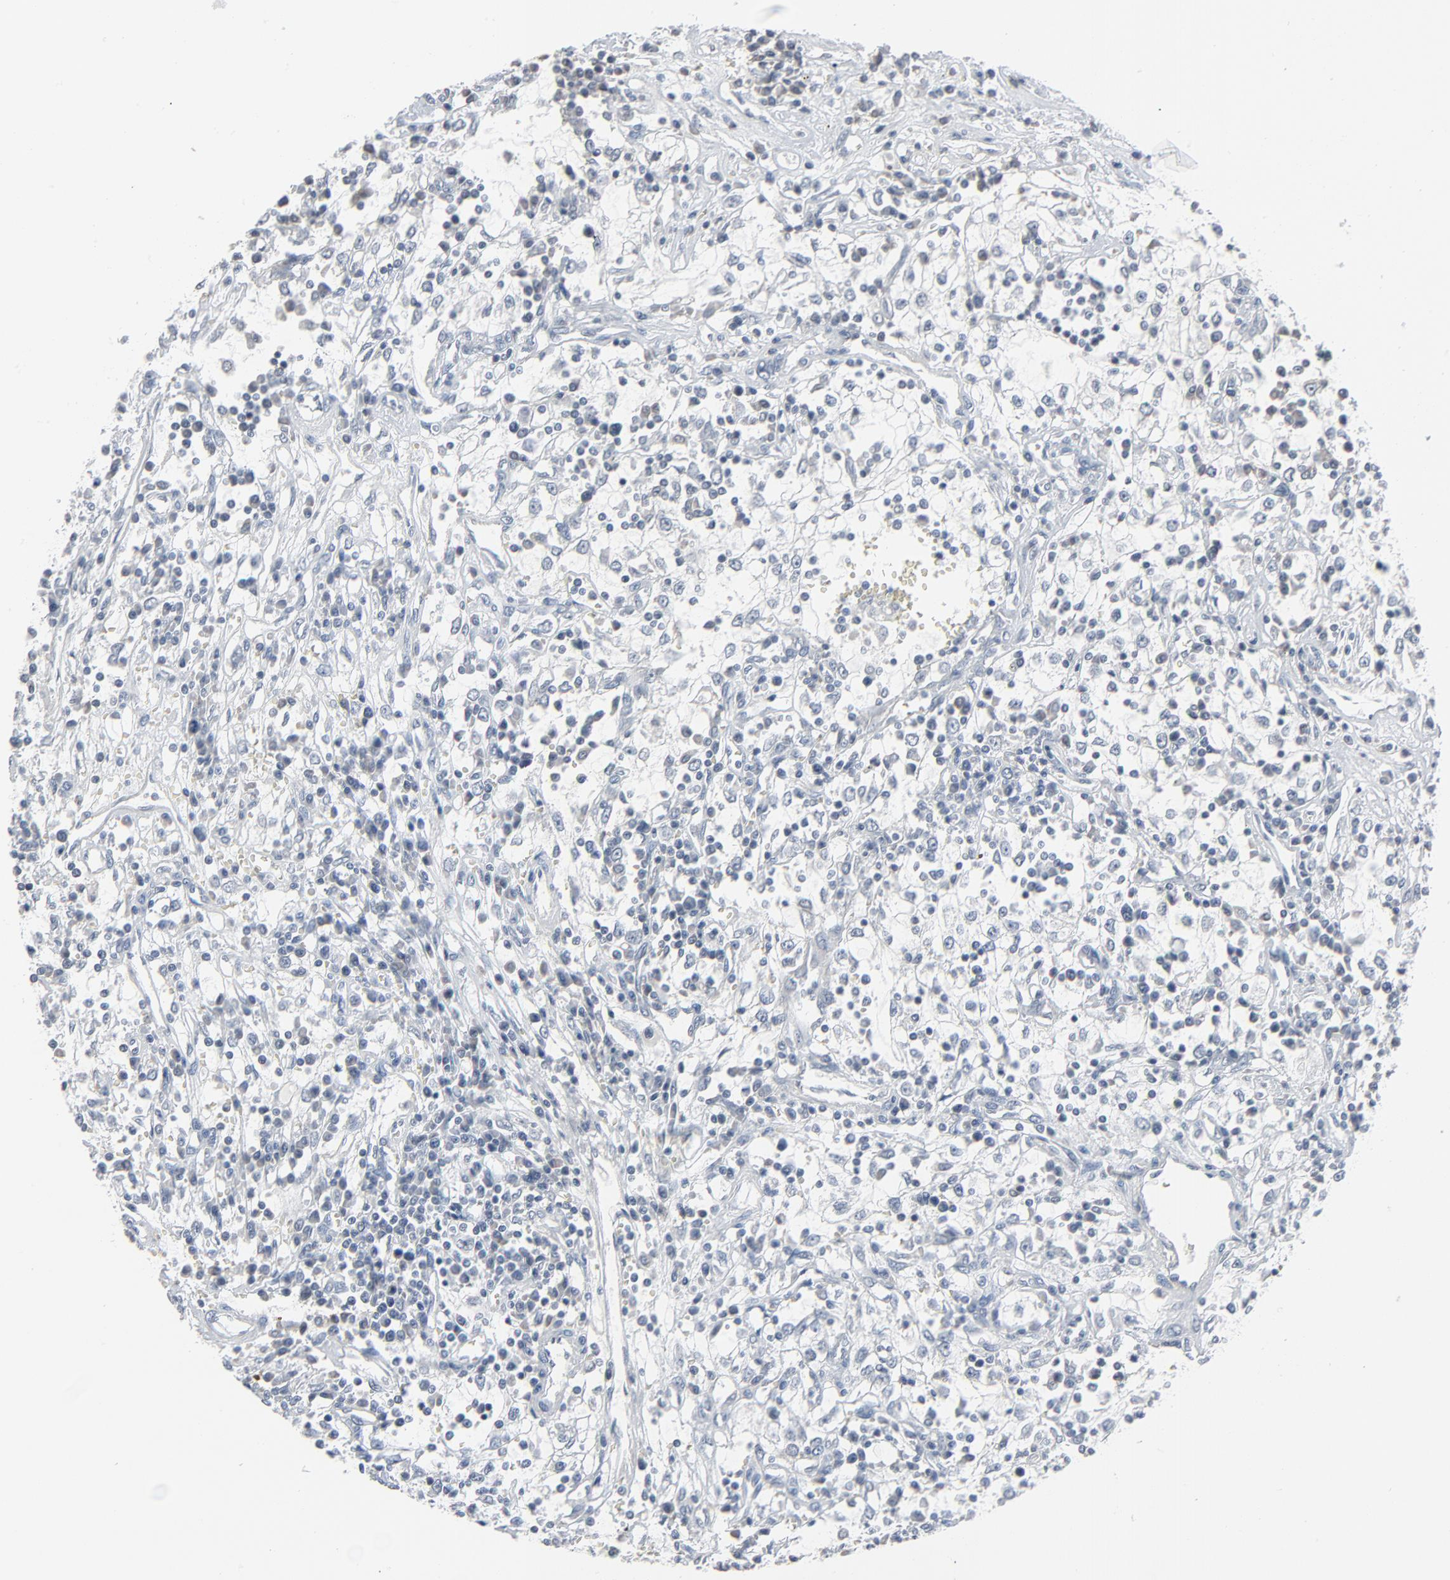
{"staining": {"intensity": "negative", "quantity": "none", "location": "none"}, "tissue": "renal cancer", "cell_type": "Tumor cells", "image_type": "cancer", "snomed": [{"axis": "morphology", "description": "Adenocarcinoma, NOS"}, {"axis": "topography", "description": "Kidney"}], "caption": "This is a image of immunohistochemistry staining of renal cancer, which shows no positivity in tumor cells. The staining was performed using DAB to visualize the protein expression in brown, while the nuclei were stained in blue with hematoxylin (Magnification: 20x).", "gene": "SAGE1", "patient": {"sex": "male", "age": 82}}